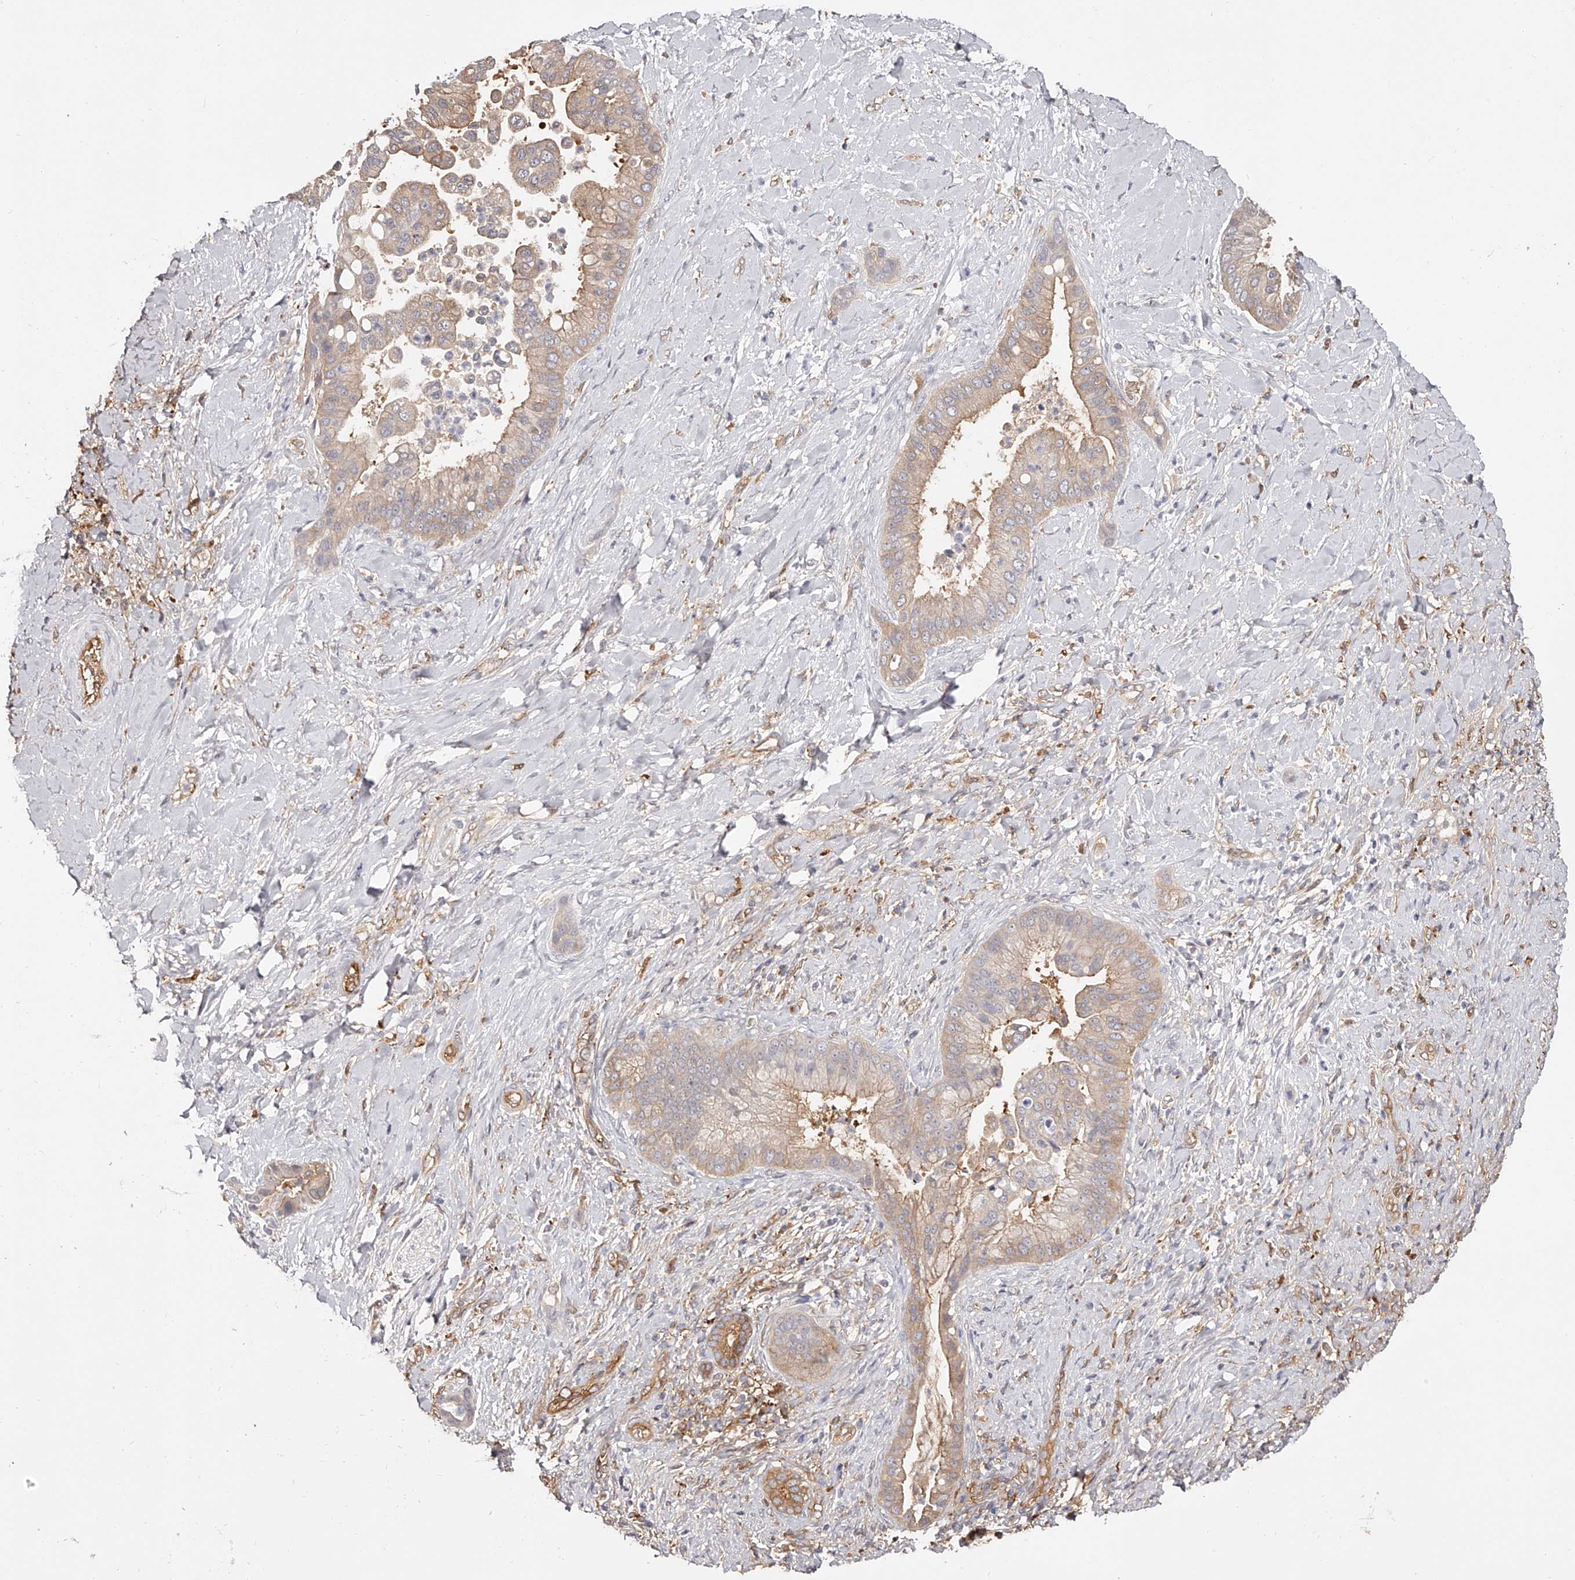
{"staining": {"intensity": "weak", "quantity": ">75%", "location": "cytoplasmic/membranous"}, "tissue": "liver cancer", "cell_type": "Tumor cells", "image_type": "cancer", "snomed": [{"axis": "morphology", "description": "Cholangiocarcinoma"}, {"axis": "topography", "description": "Liver"}], "caption": "A brown stain labels weak cytoplasmic/membranous staining of a protein in cholangiocarcinoma (liver) tumor cells.", "gene": "LAP3", "patient": {"sex": "female", "age": 54}}